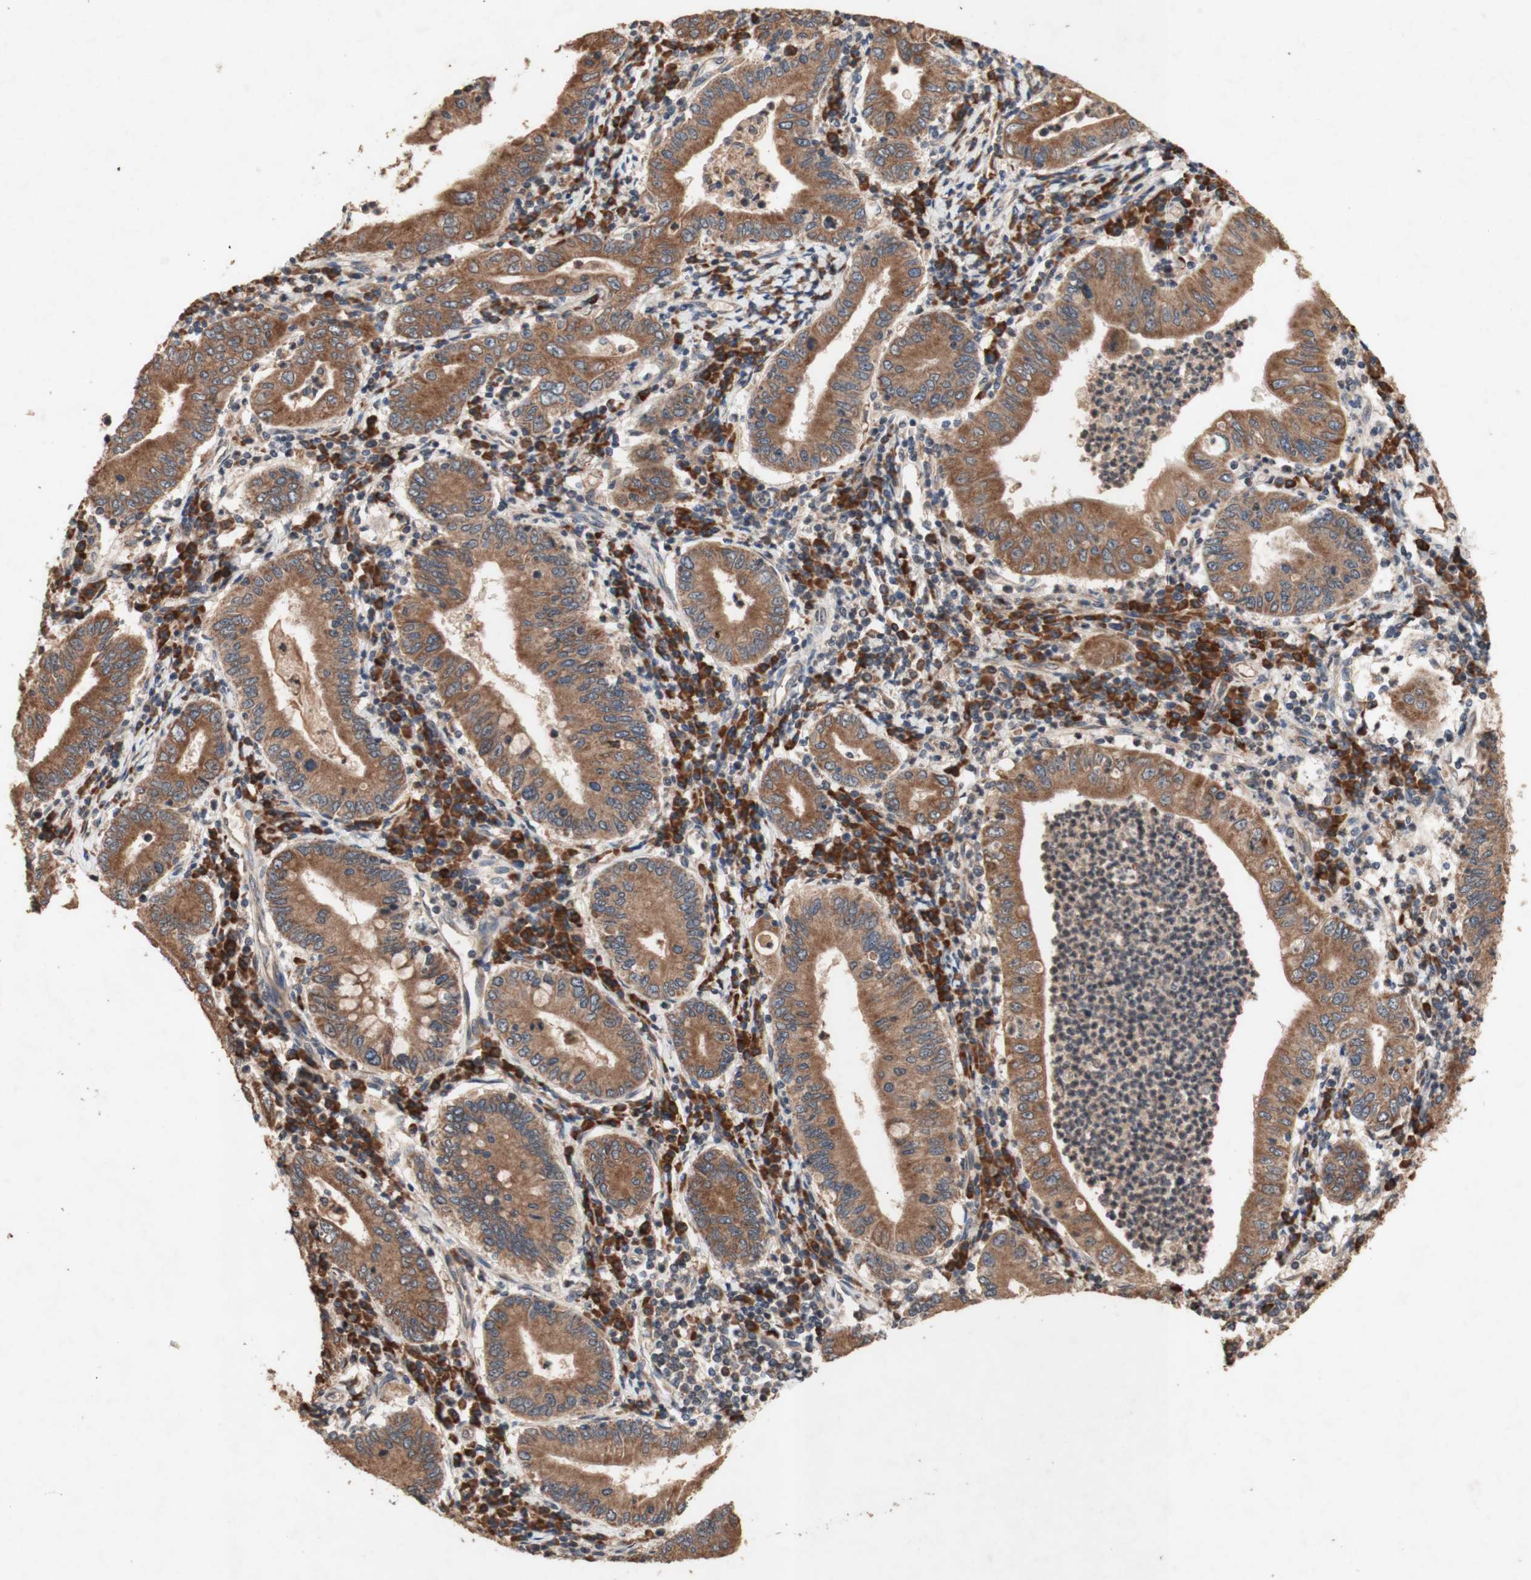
{"staining": {"intensity": "strong", "quantity": ">75%", "location": "cytoplasmic/membranous"}, "tissue": "stomach cancer", "cell_type": "Tumor cells", "image_type": "cancer", "snomed": [{"axis": "morphology", "description": "Normal tissue, NOS"}, {"axis": "morphology", "description": "Adenocarcinoma, NOS"}, {"axis": "topography", "description": "Esophagus"}, {"axis": "topography", "description": "Stomach, upper"}, {"axis": "topography", "description": "Peripheral nerve tissue"}], "caption": "A micrograph of human adenocarcinoma (stomach) stained for a protein demonstrates strong cytoplasmic/membranous brown staining in tumor cells. (Stains: DAB in brown, nuclei in blue, Microscopy: brightfield microscopy at high magnification).", "gene": "DDOST", "patient": {"sex": "male", "age": 62}}